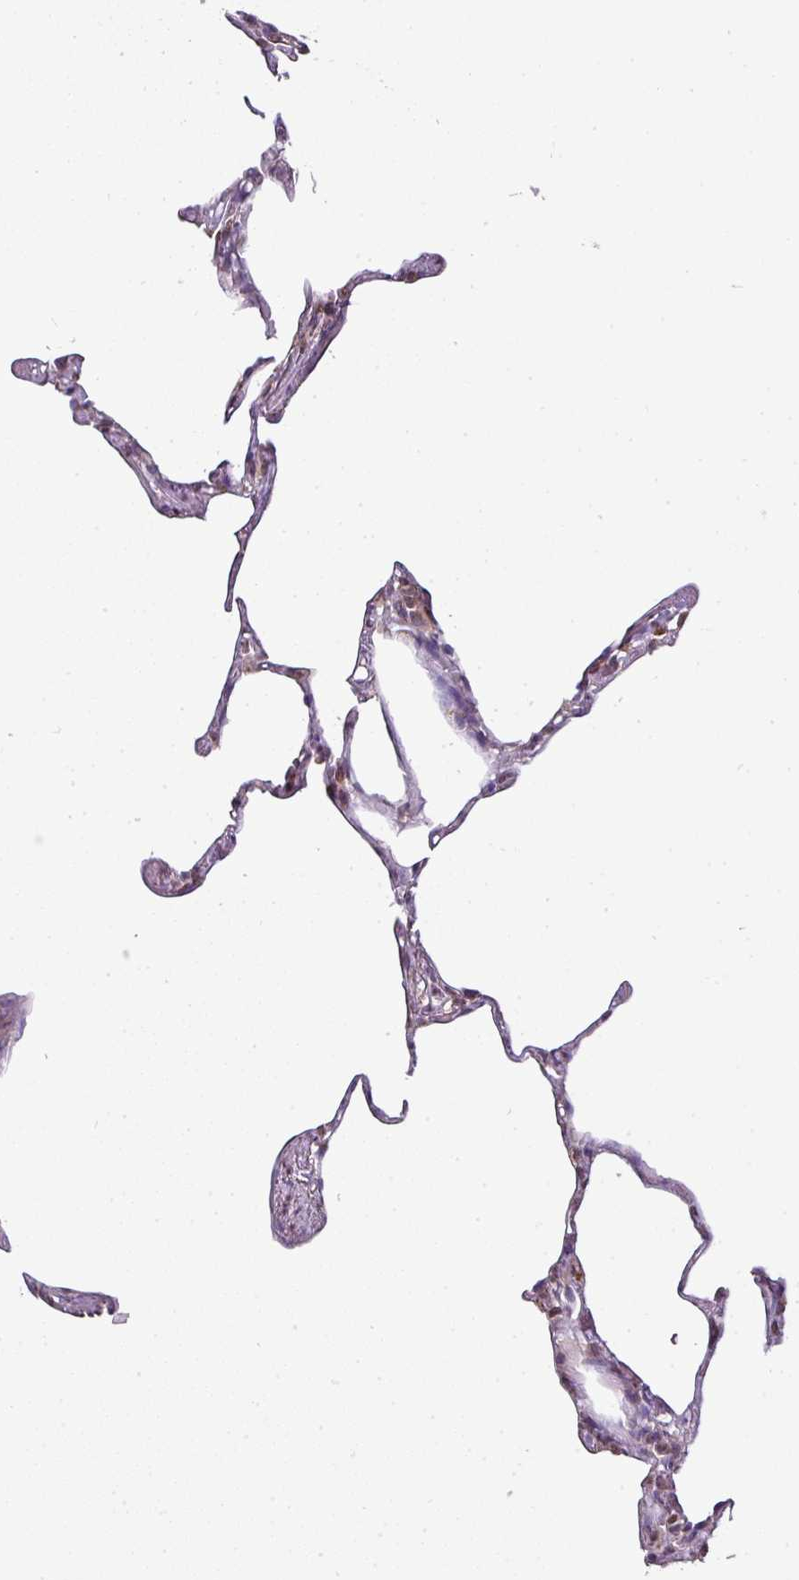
{"staining": {"intensity": "weak", "quantity": "<25%", "location": "cytoplasmic/membranous"}, "tissue": "lung", "cell_type": "Alveolar cells", "image_type": "normal", "snomed": [{"axis": "morphology", "description": "Normal tissue, NOS"}, {"axis": "topography", "description": "Lung"}], "caption": "An image of lung stained for a protein exhibits no brown staining in alveolar cells. (Stains: DAB immunohistochemistry with hematoxylin counter stain, Microscopy: brightfield microscopy at high magnification).", "gene": "JPH2", "patient": {"sex": "male", "age": 65}}